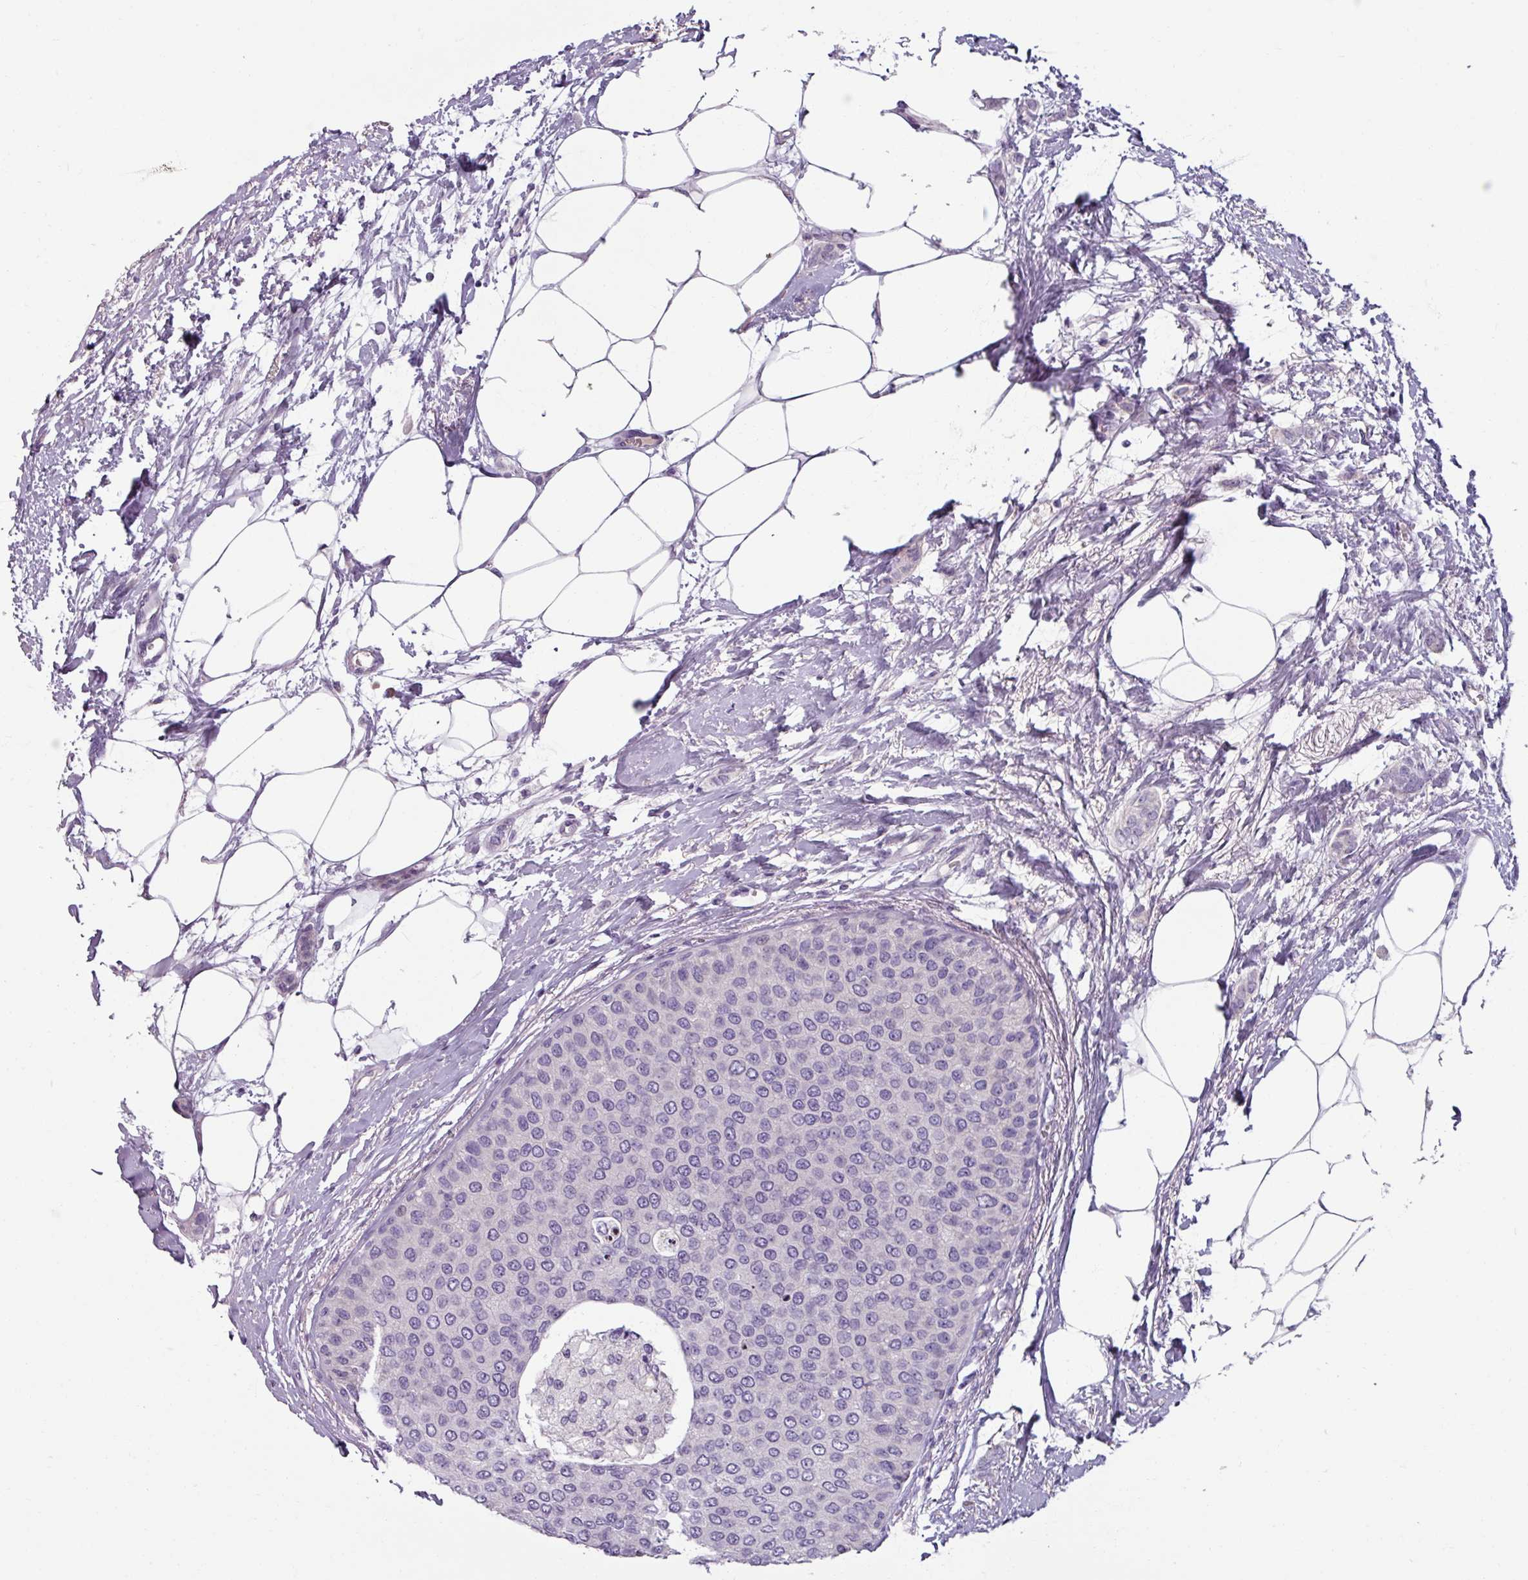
{"staining": {"intensity": "negative", "quantity": "none", "location": "none"}, "tissue": "breast cancer", "cell_type": "Tumor cells", "image_type": "cancer", "snomed": [{"axis": "morphology", "description": "Duct carcinoma"}, {"axis": "topography", "description": "Breast"}], "caption": "Image shows no significant protein expression in tumor cells of breast cancer (intraductal carcinoma).", "gene": "SMIM11", "patient": {"sex": "female", "age": 72}}